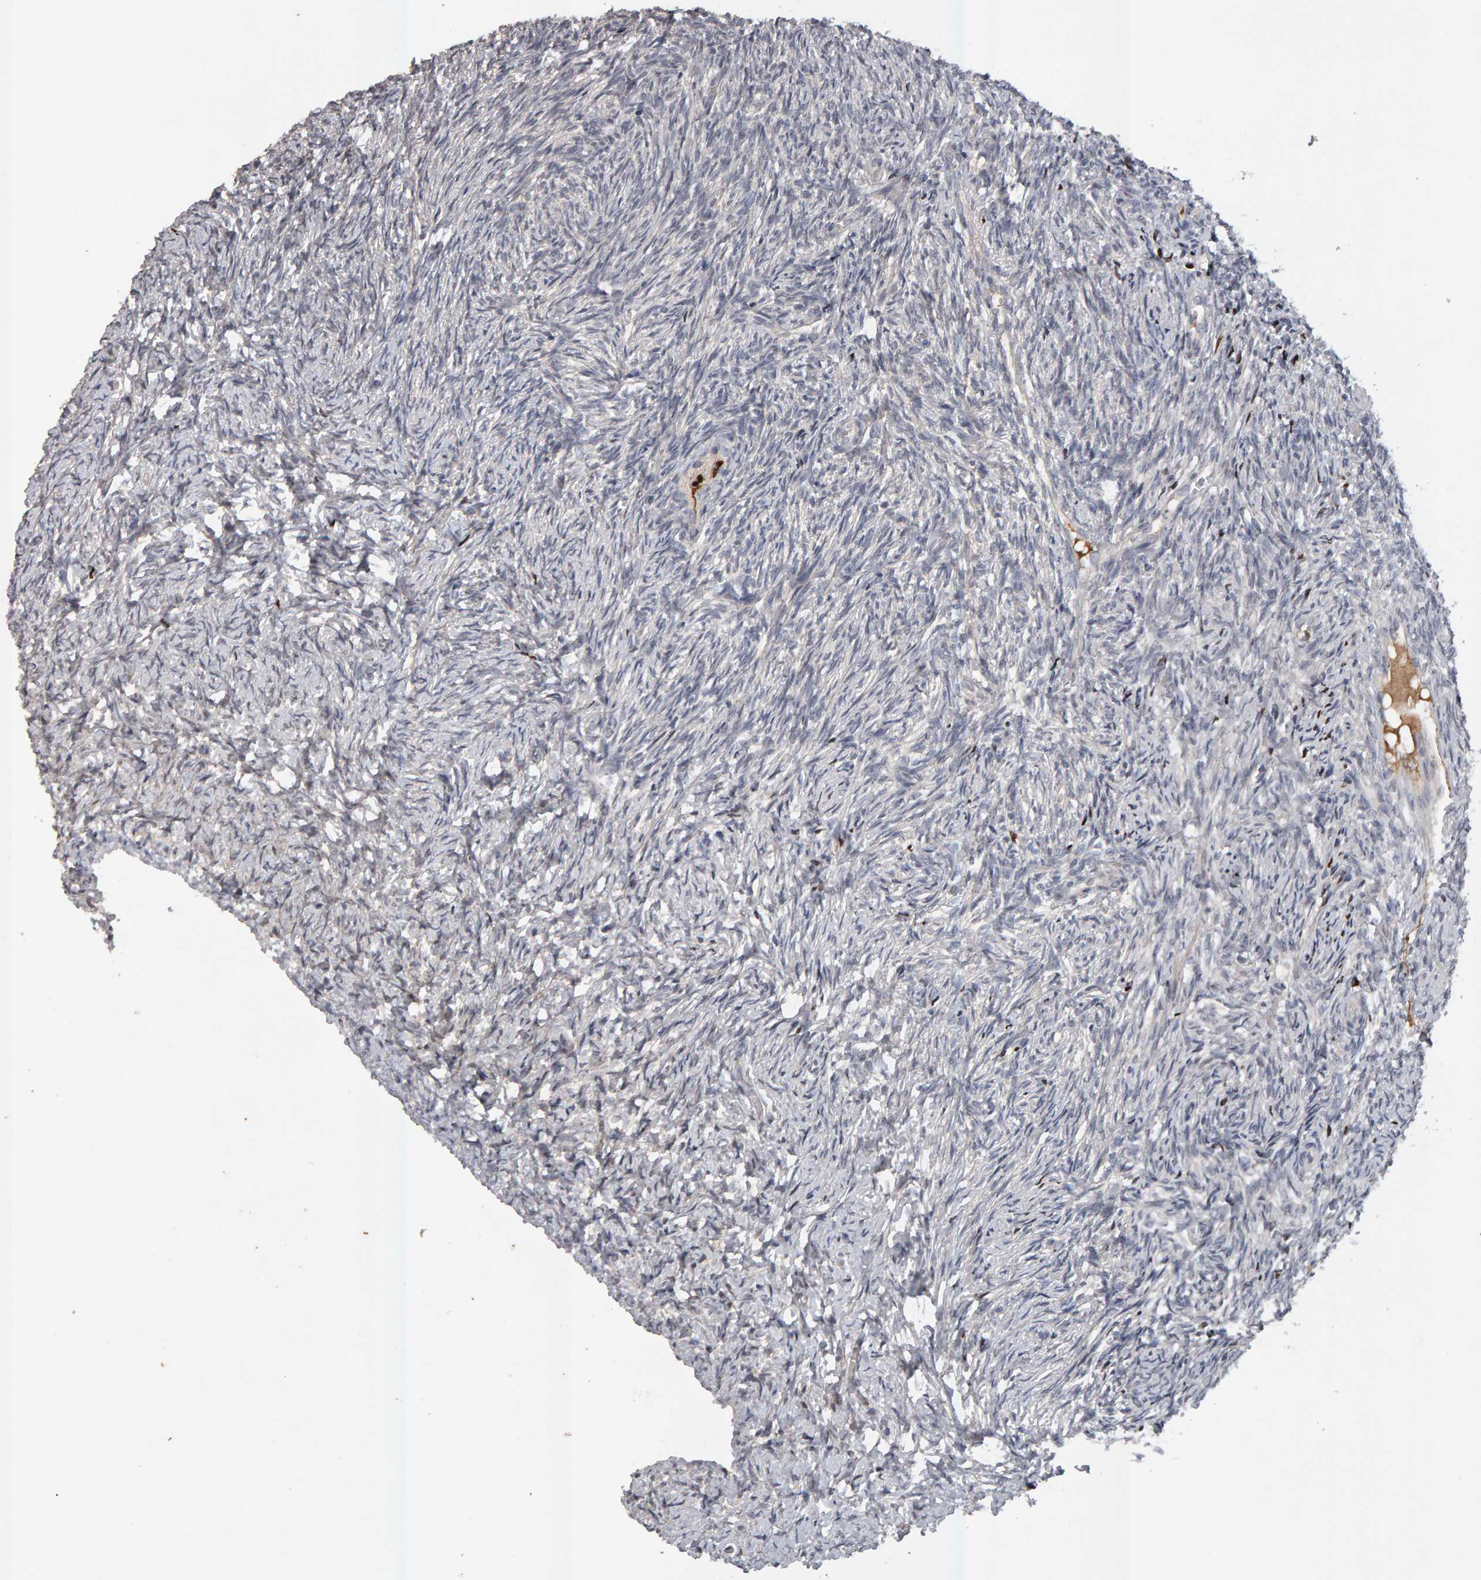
{"staining": {"intensity": "weak", "quantity": ">75%", "location": "cytoplasmic/membranous"}, "tissue": "ovary", "cell_type": "Follicle cells", "image_type": "normal", "snomed": [{"axis": "morphology", "description": "Normal tissue, NOS"}, {"axis": "topography", "description": "Ovary"}], "caption": "Follicle cells demonstrate weak cytoplasmic/membranous positivity in about >75% of cells in benign ovary.", "gene": "IPO8", "patient": {"sex": "female", "age": 41}}